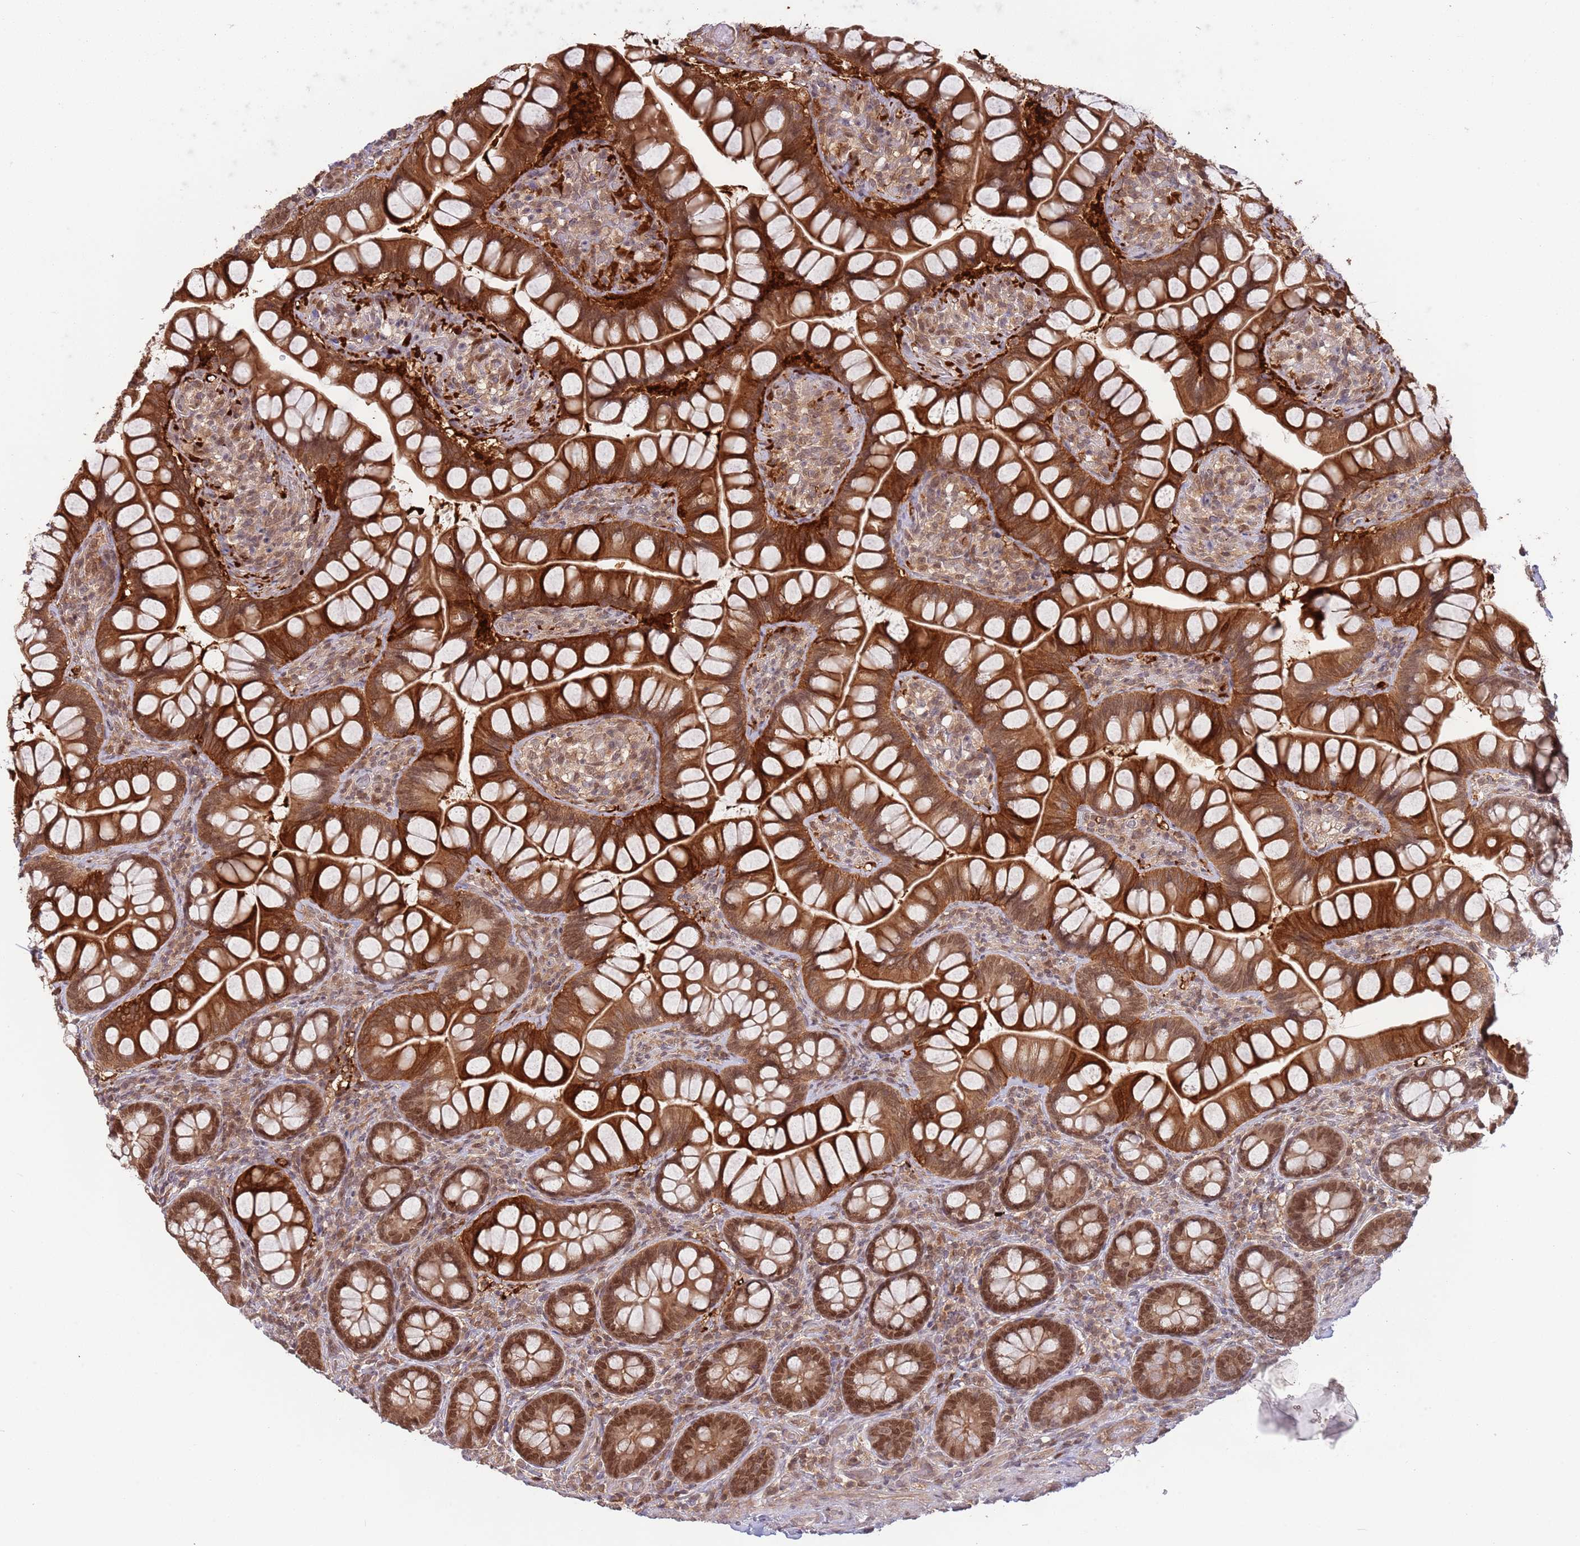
{"staining": {"intensity": "strong", "quantity": ">75%", "location": "cytoplasmic/membranous,nuclear"}, "tissue": "small intestine", "cell_type": "Glandular cells", "image_type": "normal", "snomed": [{"axis": "morphology", "description": "Normal tissue, NOS"}, {"axis": "topography", "description": "Small intestine"}], "caption": "This histopathology image shows IHC staining of normal small intestine, with high strong cytoplasmic/membranous,nuclear staining in about >75% of glandular cells.", "gene": "SALL1", "patient": {"sex": "male", "age": 70}}